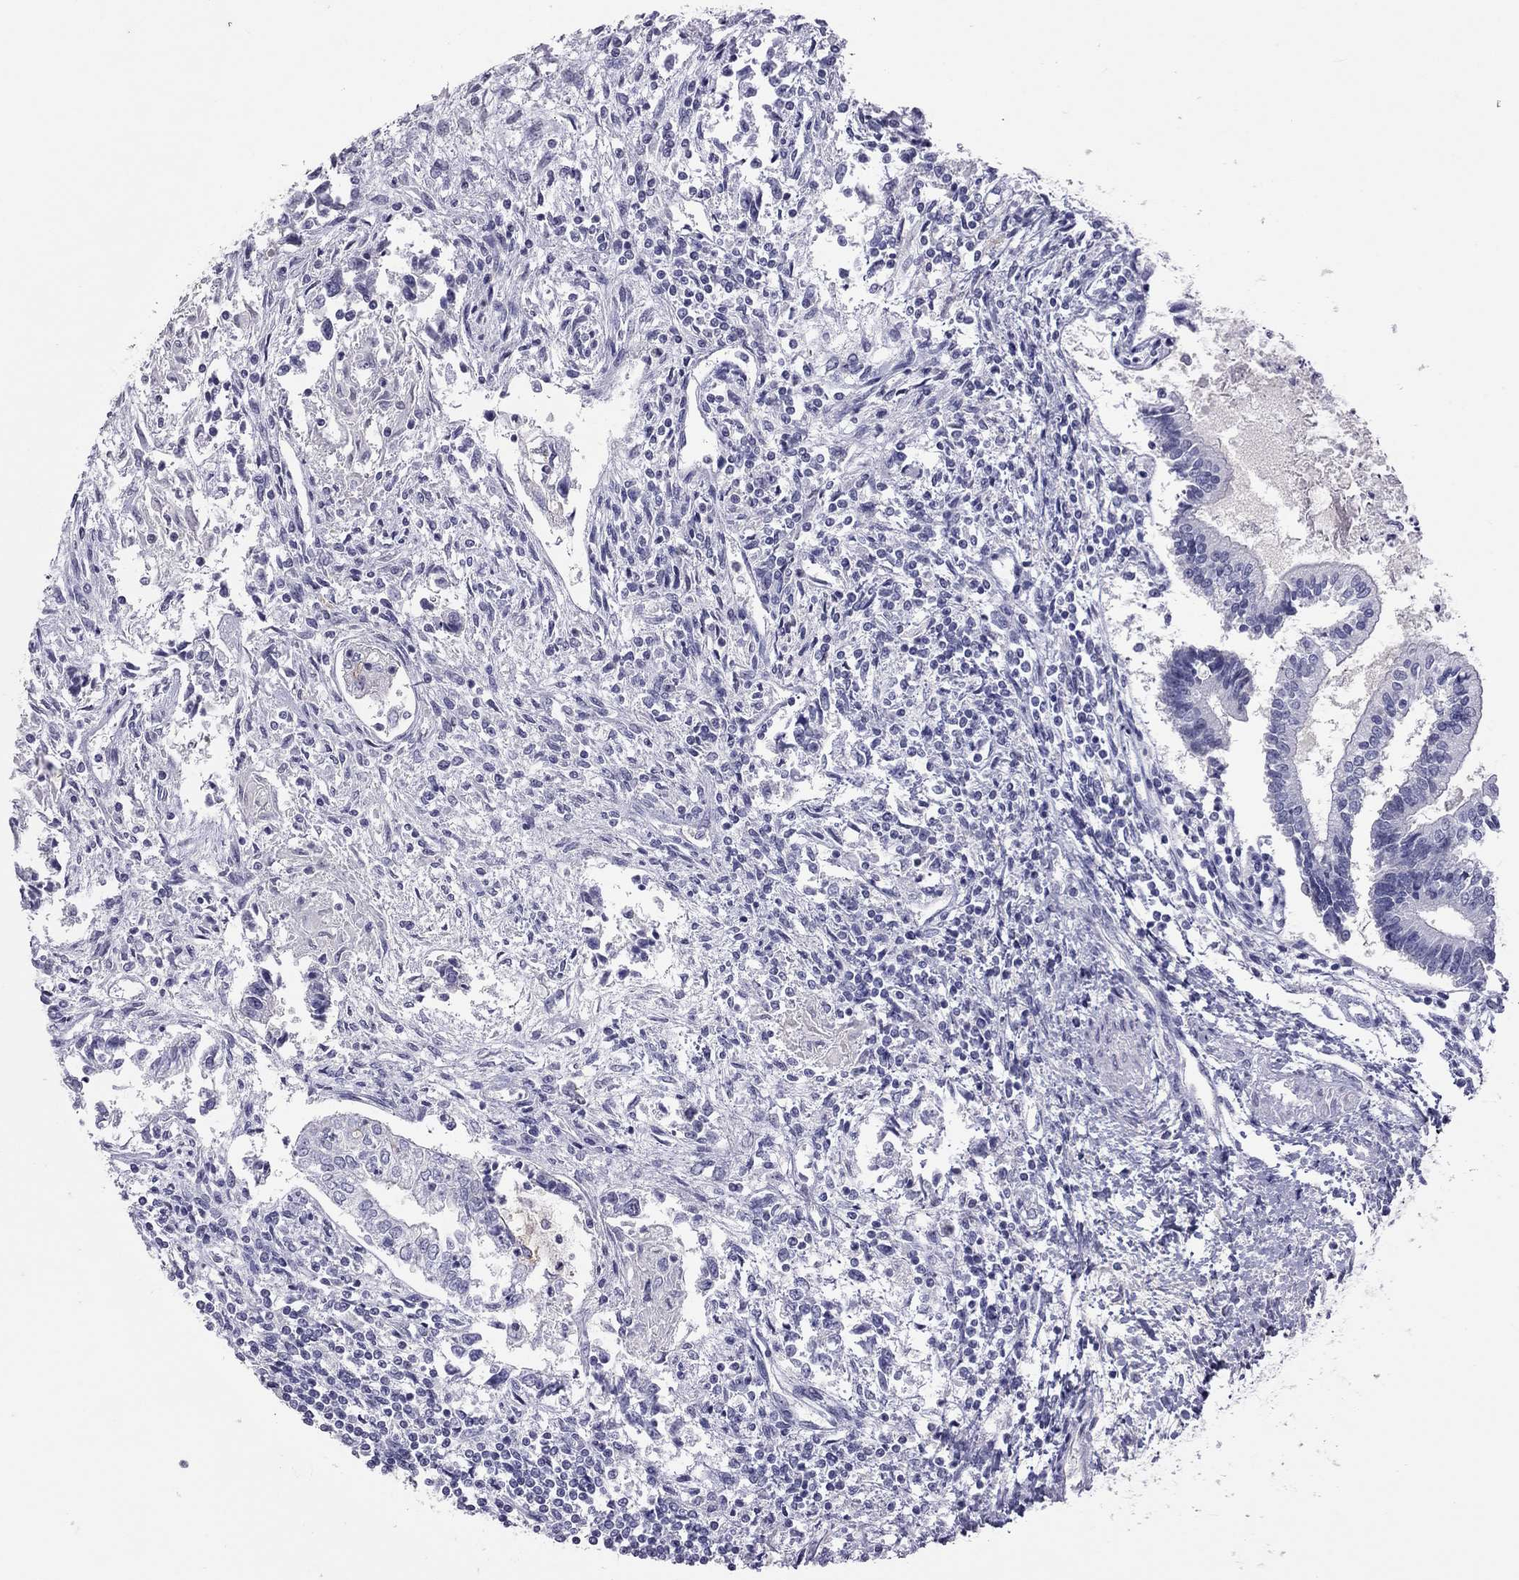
{"staining": {"intensity": "negative", "quantity": "none", "location": "none"}, "tissue": "testis cancer", "cell_type": "Tumor cells", "image_type": "cancer", "snomed": [{"axis": "morphology", "description": "Carcinoma, Embryonal, NOS"}, {"axis": "topography", "description": "Testis"}], "caption": "Protein analysis of testis cancer reveals no significant expression in tumor cells.", "gene": "MUC16", "patient": {"sex": "male", "age": 37}}